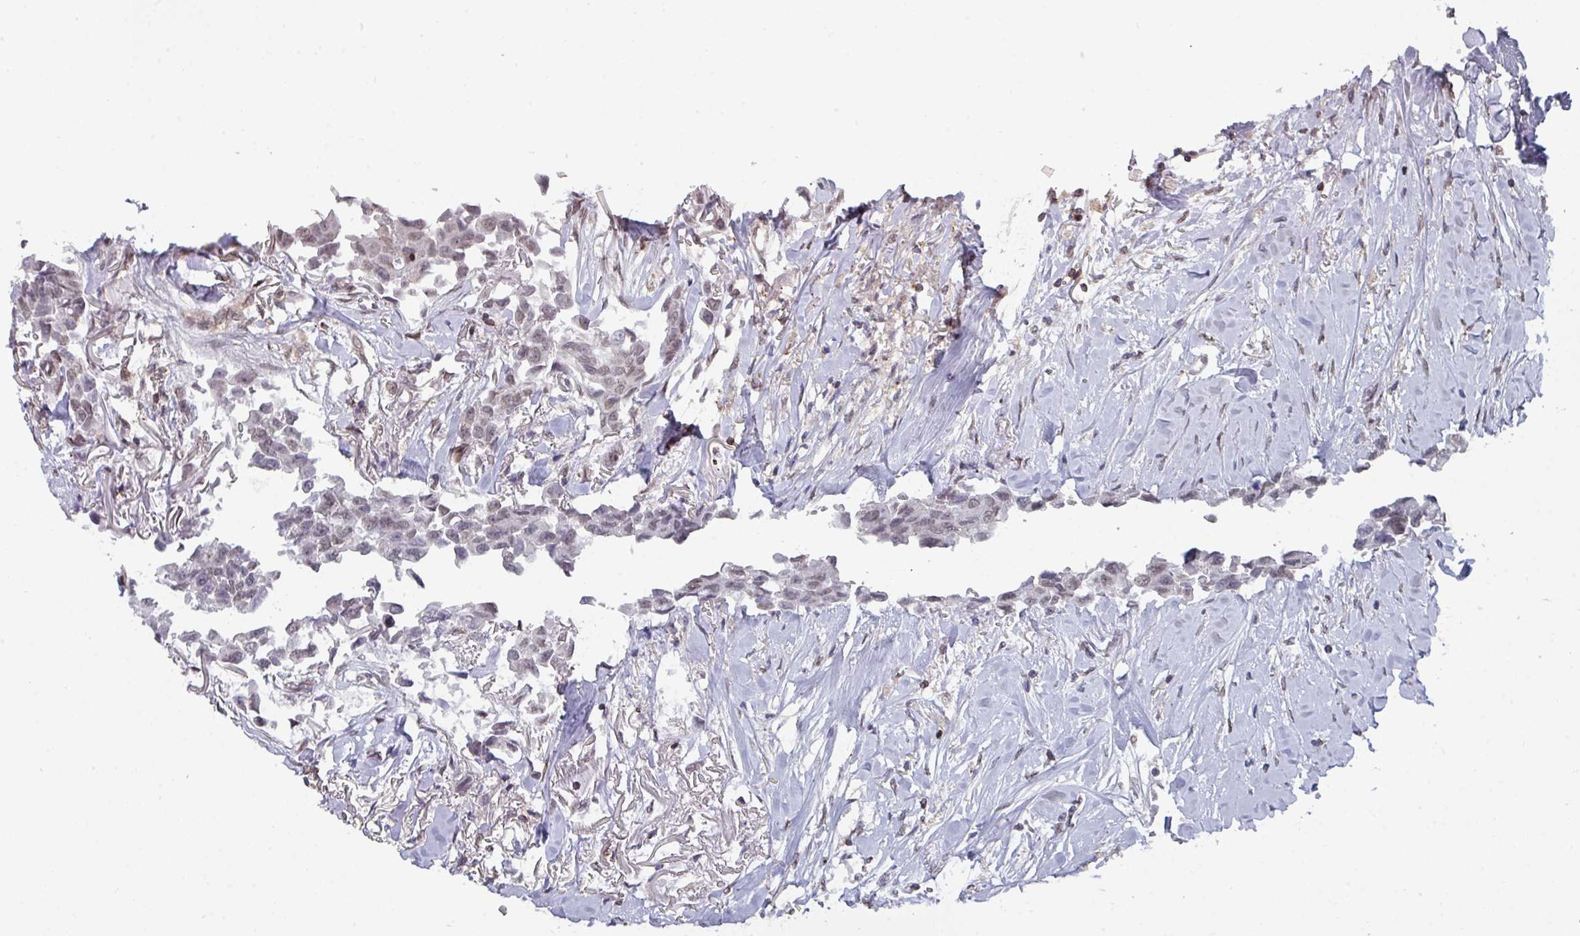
{"staining": {"intensity": "weak", "quantity": "<25%", "location": "nuclear"}, "tissue": "breast cancer", "cell_type": "Tumor cells", "image_type": "cancer", "snomed": [{"axis": "morphology", "description": "Duct carcinoma"}, {"axis": "topography", "description": "Breast"}], "caption": "Tumor cells show no significant protein positivity in breast cancer (invasive ductal carcinoma).", "gene": "RASAL3", "patient": {"sex": "female", "age": 80}}